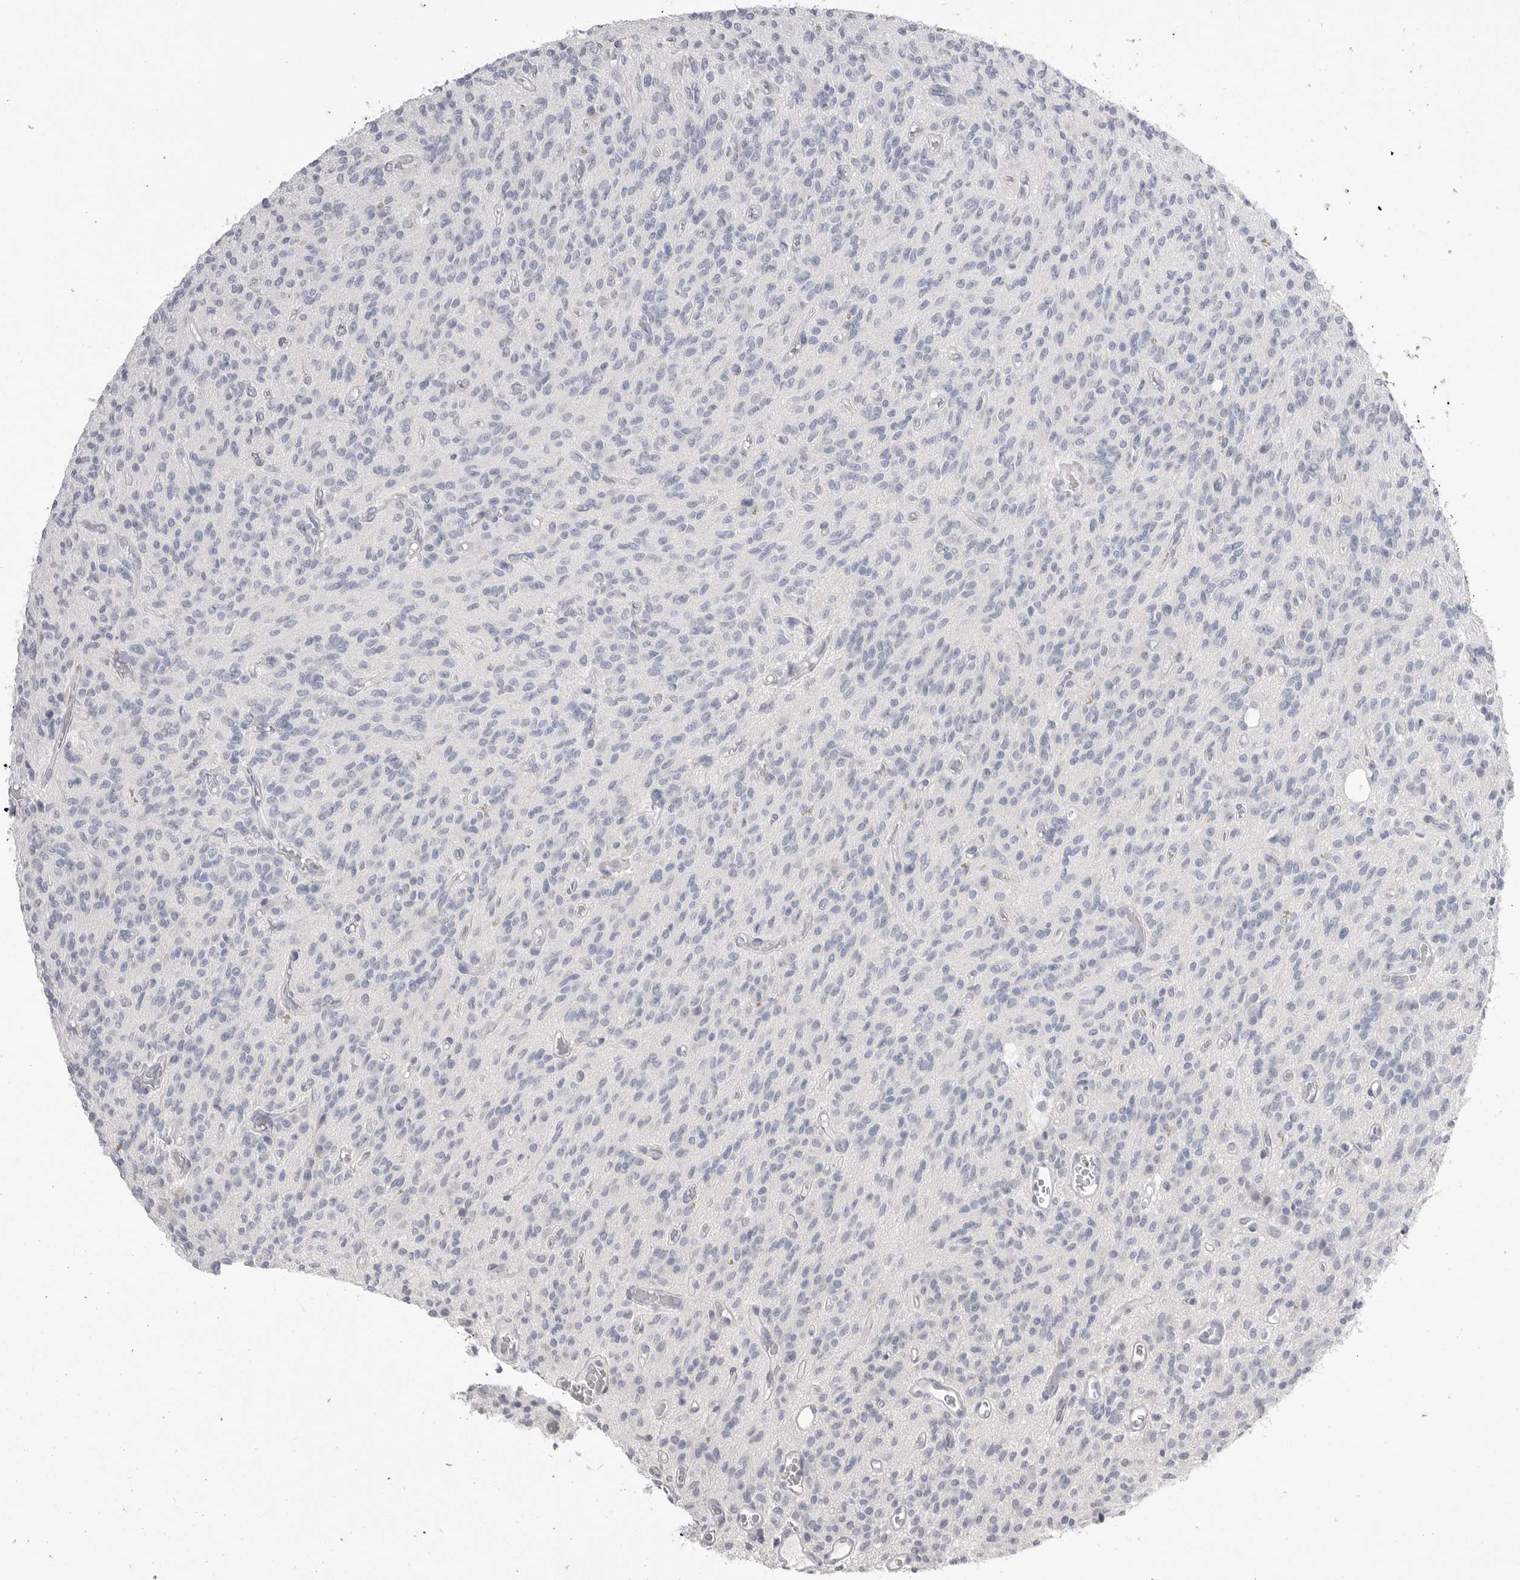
{"staining": {"intensity": "negative", "quantity": "none", "location": "none"}, "tissue": "glioma", "cell_type": "Tumor cells", "image_type": "cancer", "snomed": [{"axis": "morphology", "description": "Glioma, malignant, High grade"}, {"axis": "topography", "description": "Brain"}], "caption": "There is no significant staining in tumor cells of high-grade glioma (malignant). (DAB IHC, high magnification).", "gene": "CPB1", "patient": {"sex": "male", "age": 34}}